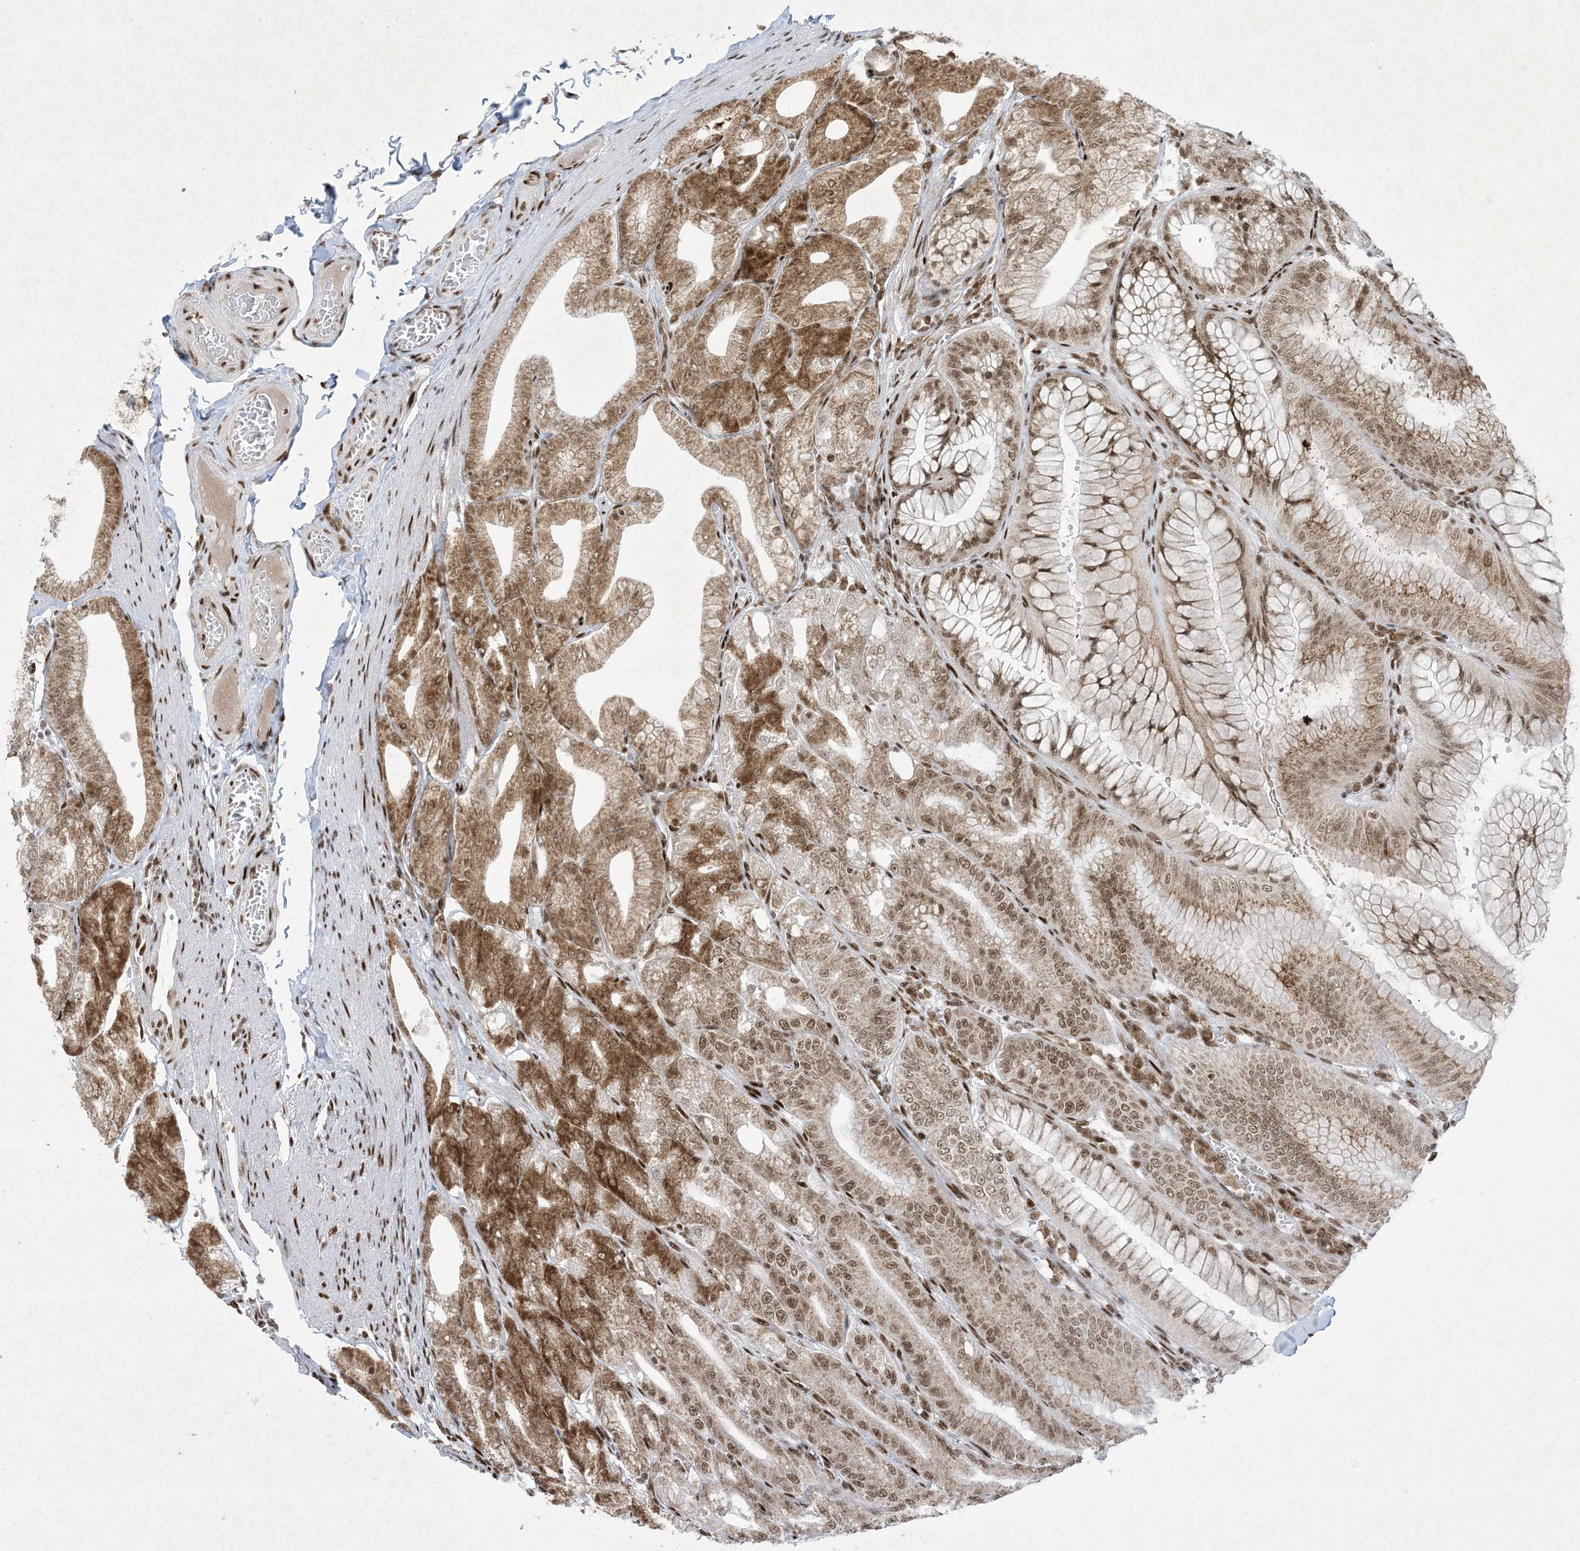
{"staining": {"intensity": "strong", "quantity": ">75%", "location": "nuclear"}, "tissue": "stomach", "cell_type": "Glandular cells", "image_type": "normal", "snomed": [{"axis": "morphology", "description": "Normal tissue, NOS"}, {"axis": "topography", "description": "Stomach, lower"}], "caption": "Glandular cells demonstrate high levels of strong nuclear expression in about >75% of cells in unremarkable human stomach.", "gene": "PKNOX2", "patient": {"sex": "male", "age": 71}}